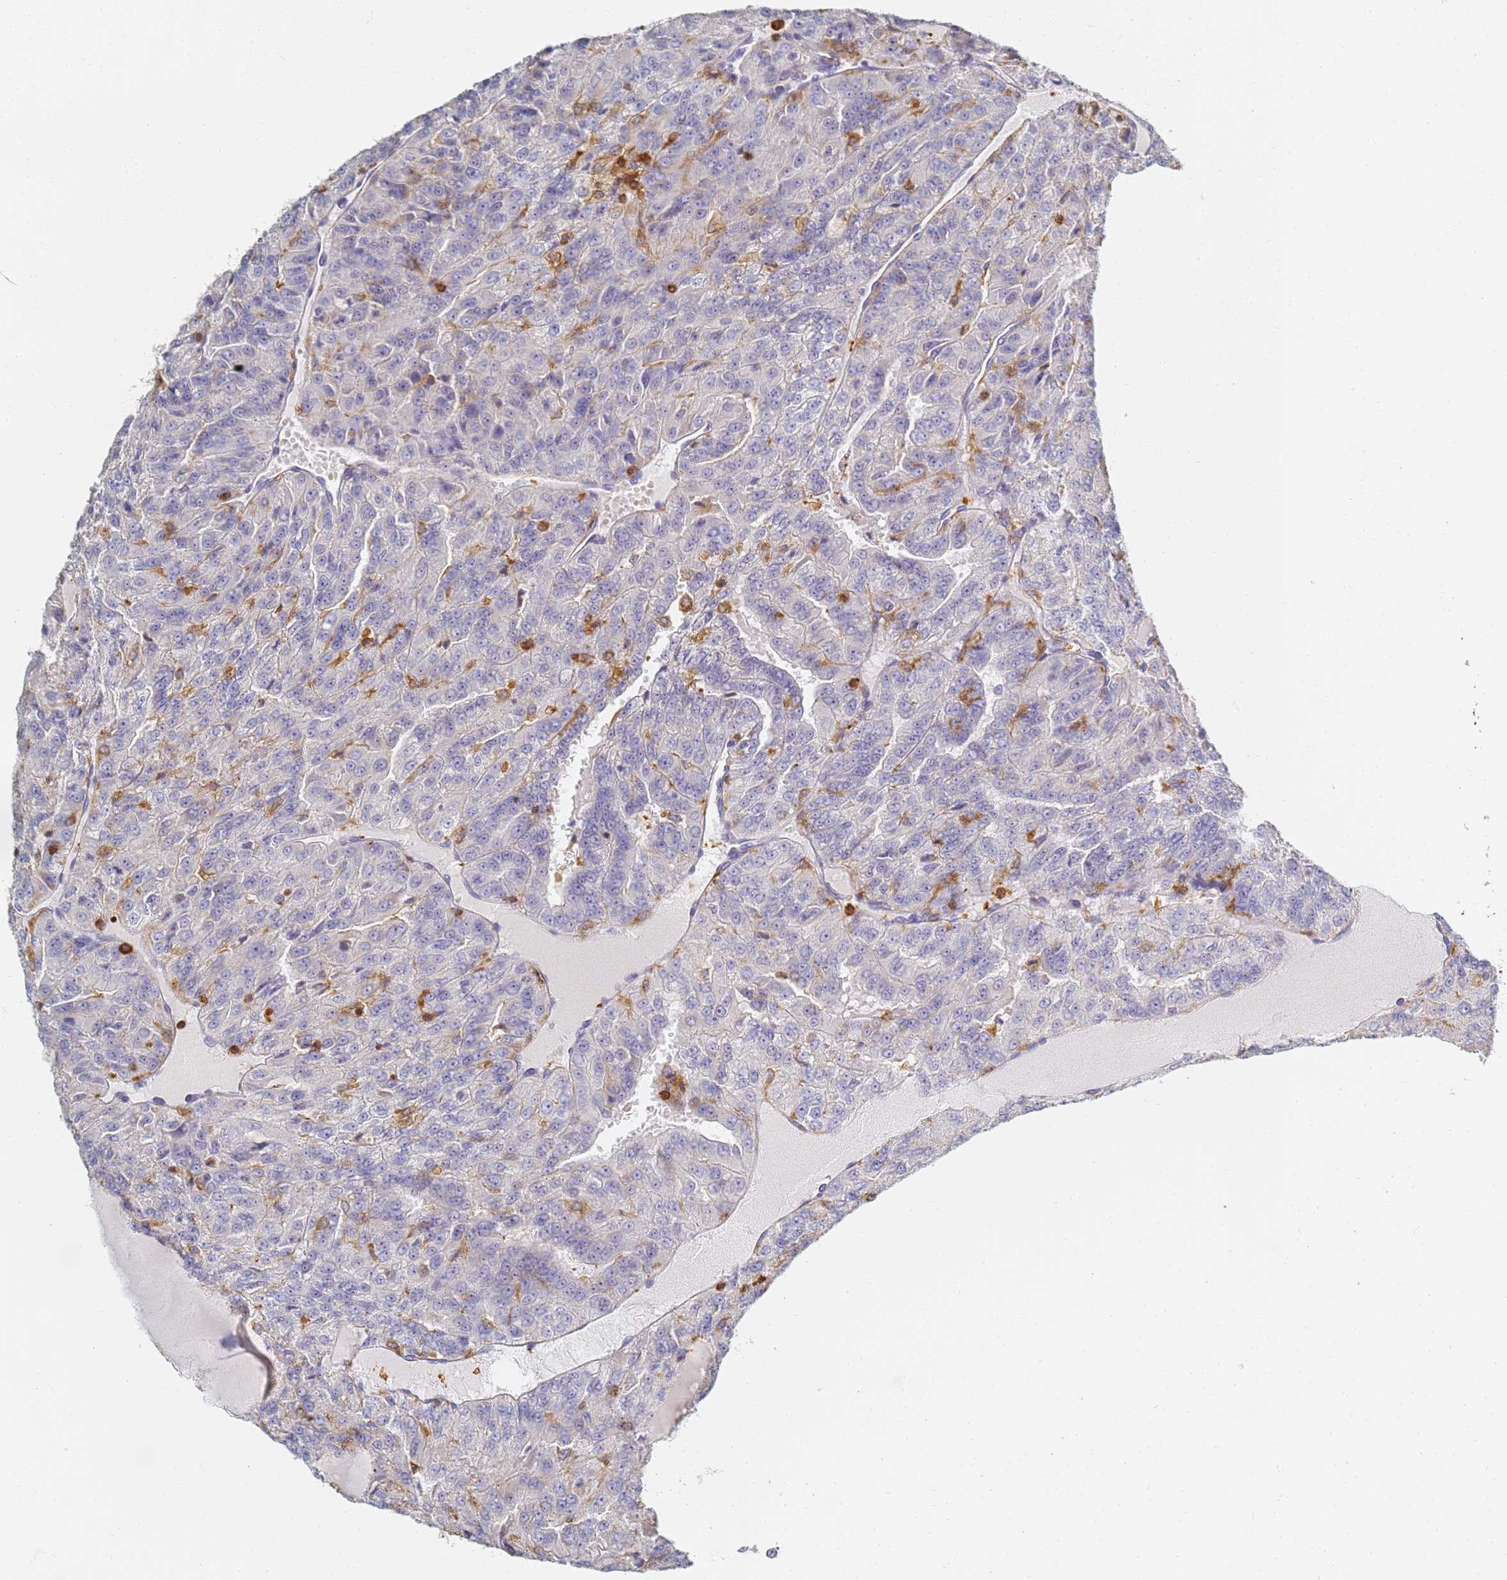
{"staining": {"intensity": "negative", "quantity": "none", "location": "none"}, "tissue": "renal cancer", "cell_type": "Tumor cells", "image_type": "cancer", "snomed": [{"axis": "morphology", "description": "Adenocarcinoma, NOS"}, {"axis": "topography", "description": "Kidney"}], "caption": "Renal adenocarcinoma stained for a protein using immunohistochemistry displays no positivity tumor cells.", "gene": "BIN2", "patient": {"sex": "female", "age": 63}}